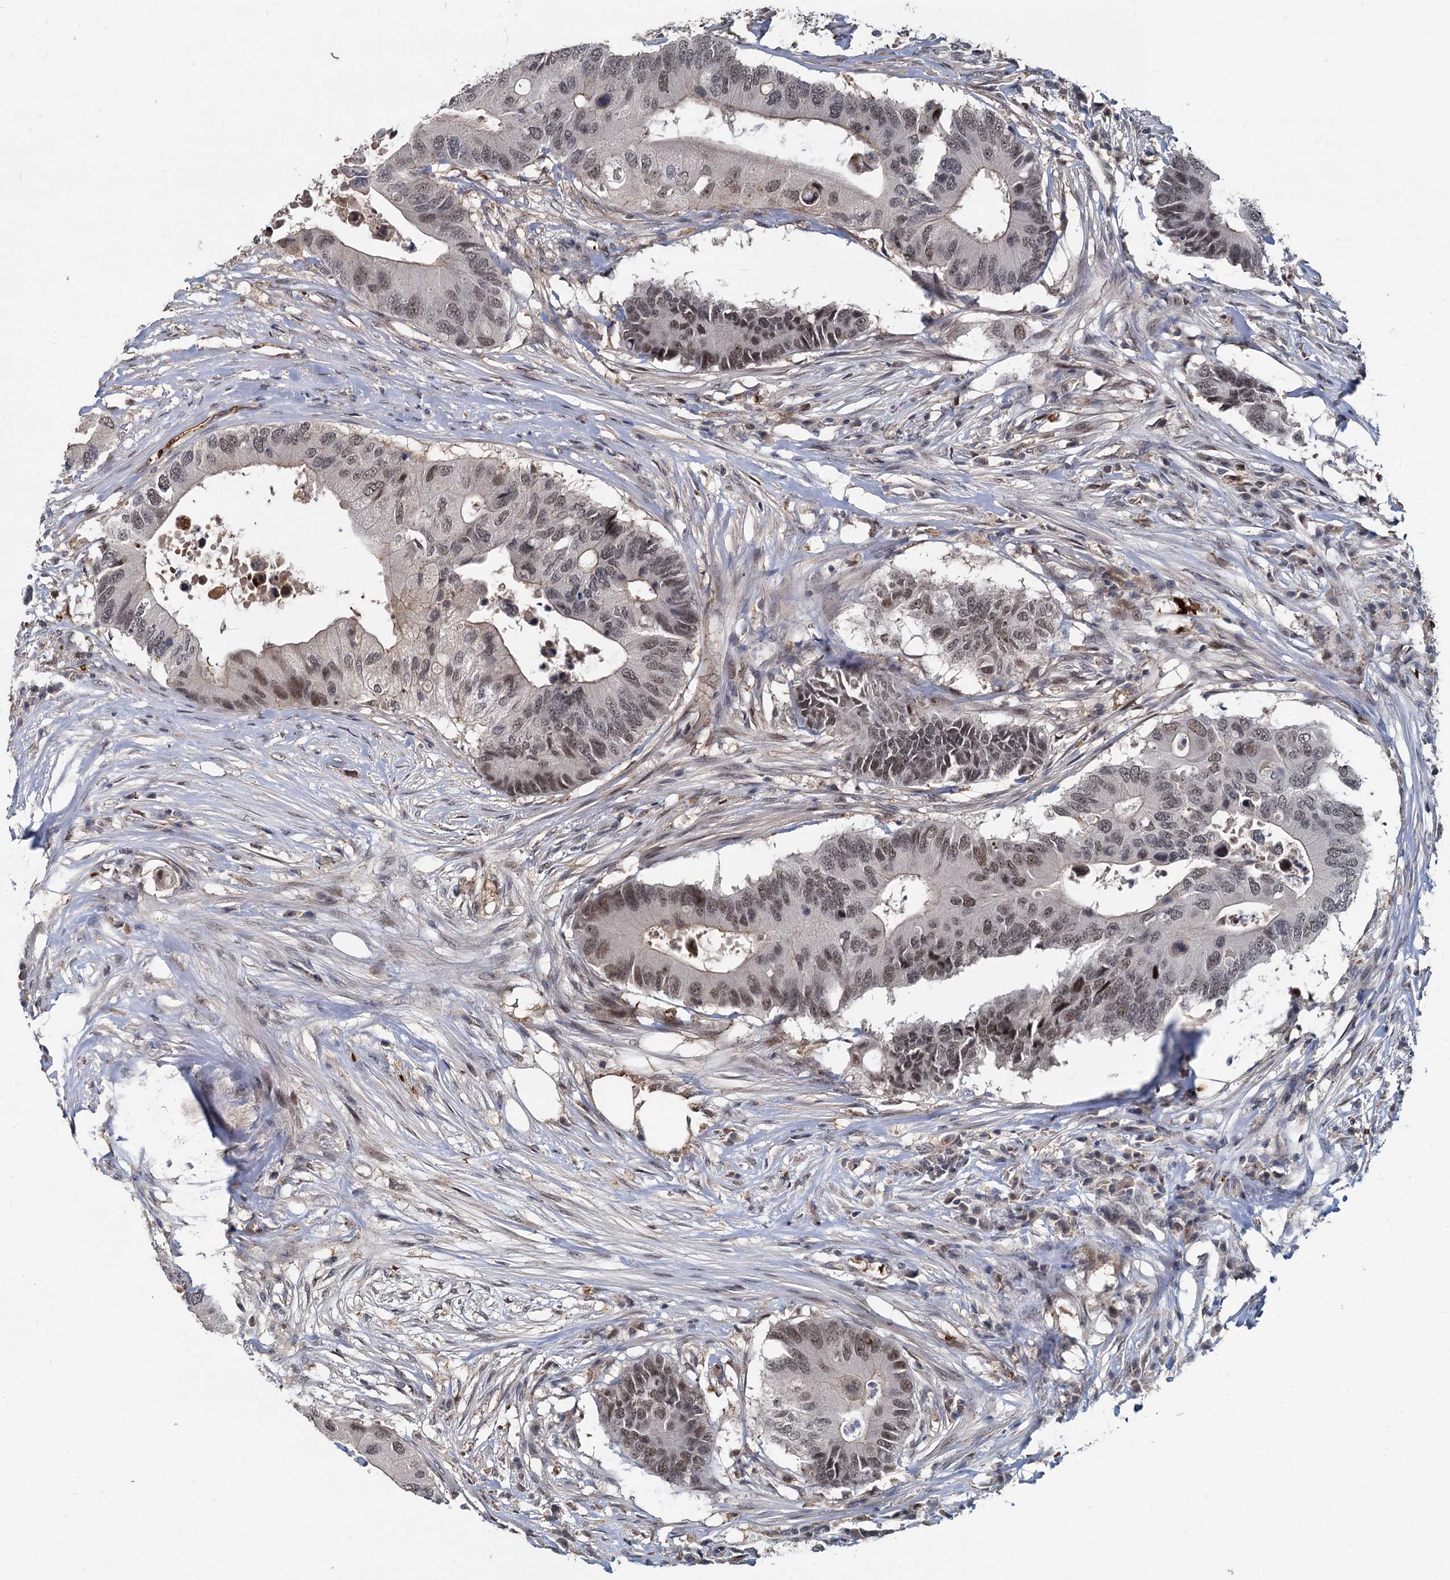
{"staining": {"intensity": "moderate", "quantity": ">75%", "location": "nuclear"}, "tissue": "colorectal cancer", "cell_type": "Tumor cells", "image_type": "cancer", "snomed": [{"axis": "morphology", "description": "Adenocarcinoma, NOS"}, {"axis": "topography", "description": "Colon"}], "caption": "A micrograph of colorectal adenocarcinoma stained for a protein demonstrates moderate nuclear brown staining in tumor cells.", "gene": "FANCI", "patient": {"sex": "male", "age": 71}}